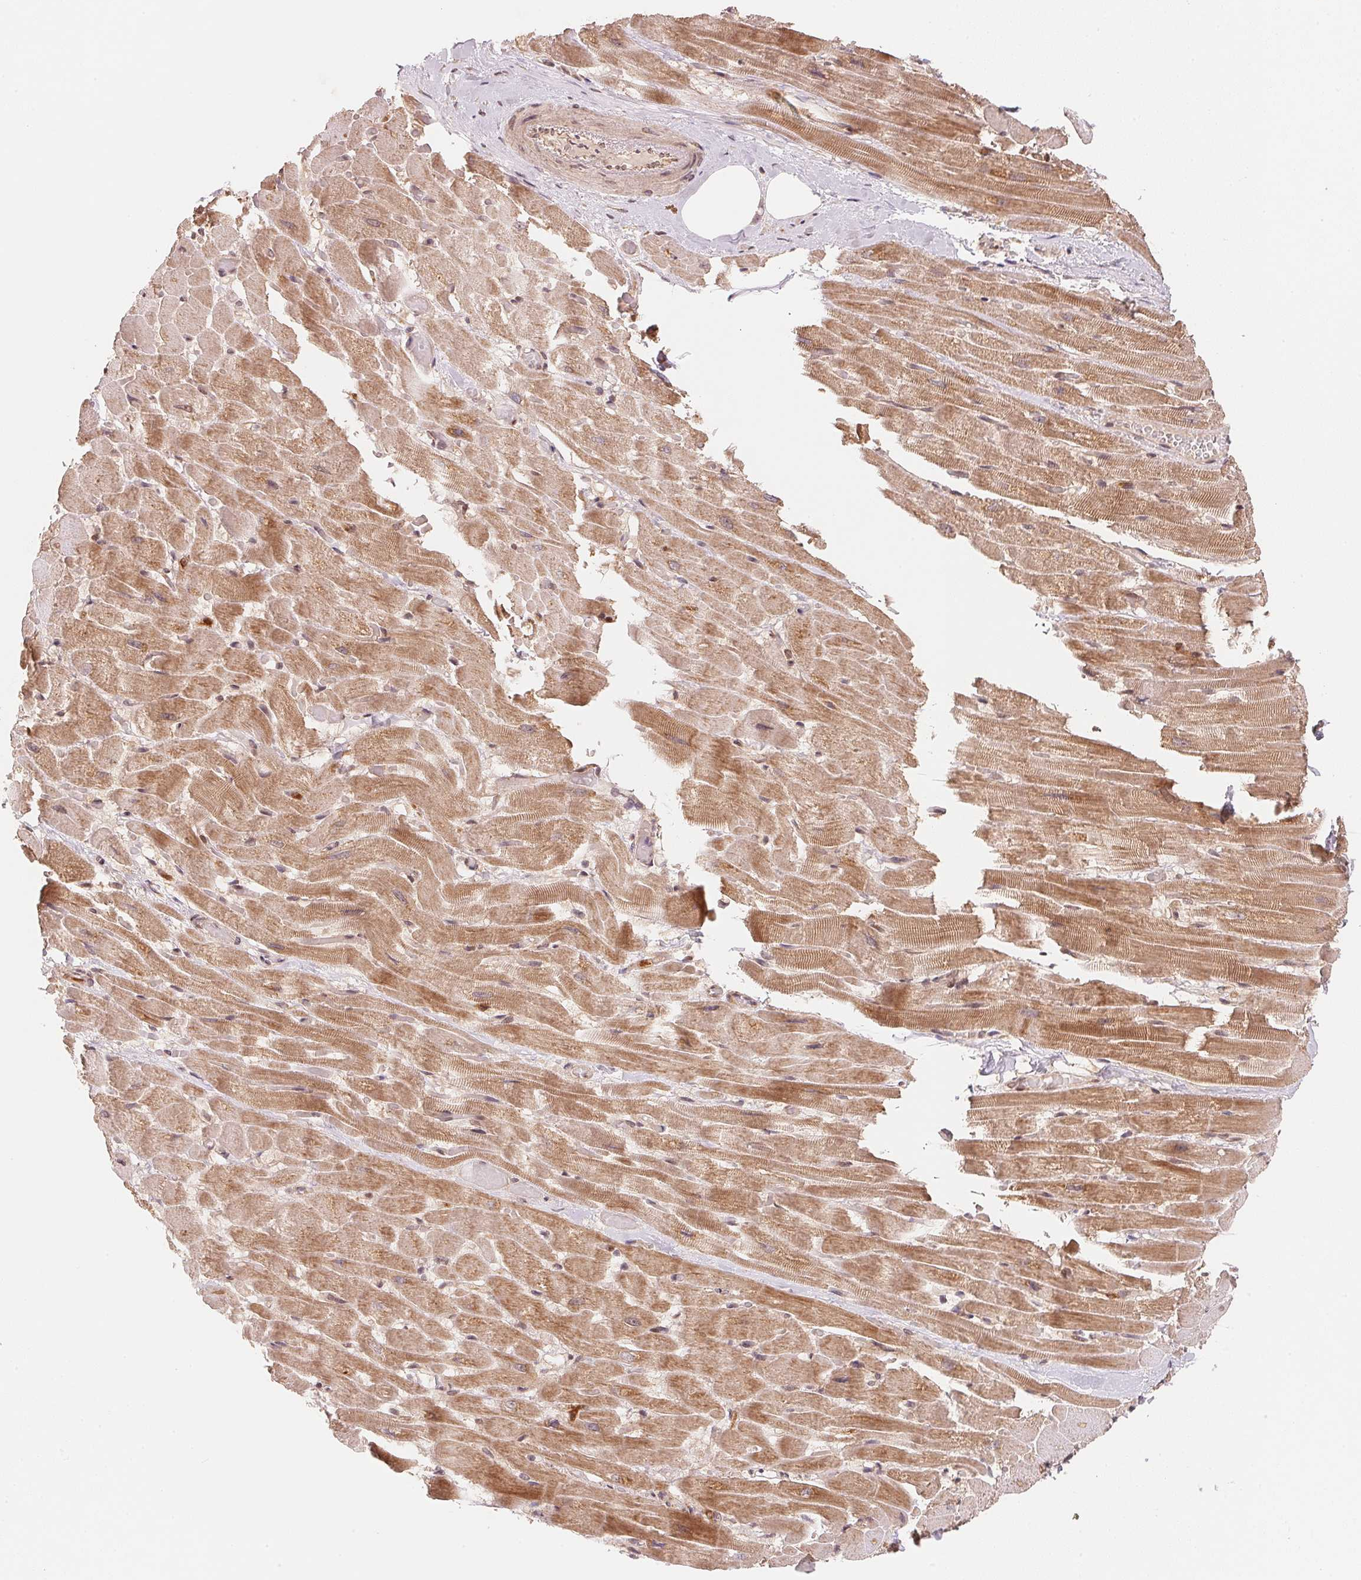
{"staining": {"intensity": "moderate", "quantity": ">75%", "location": "cytoplasmic/membranous,nuclear"}, "tissue": "heart muscle", "cell_type": "Cardiomyocytes", "image_type": "normal", "snomed": [{"axis": "morphology", "description": "Normal tissue, NOS"}, {"axis": "topography", "description": "Heart"}], "caption": "This photomicrograph displays immunohistochemistry staining of normal heart muscle, with medium moderate cytoplasmic/membranous,nuclear expression in approximately >75% of cardiomyocytes.", "gene": "CCDC102B", "patient": {"sex": "male", "age": 37}}